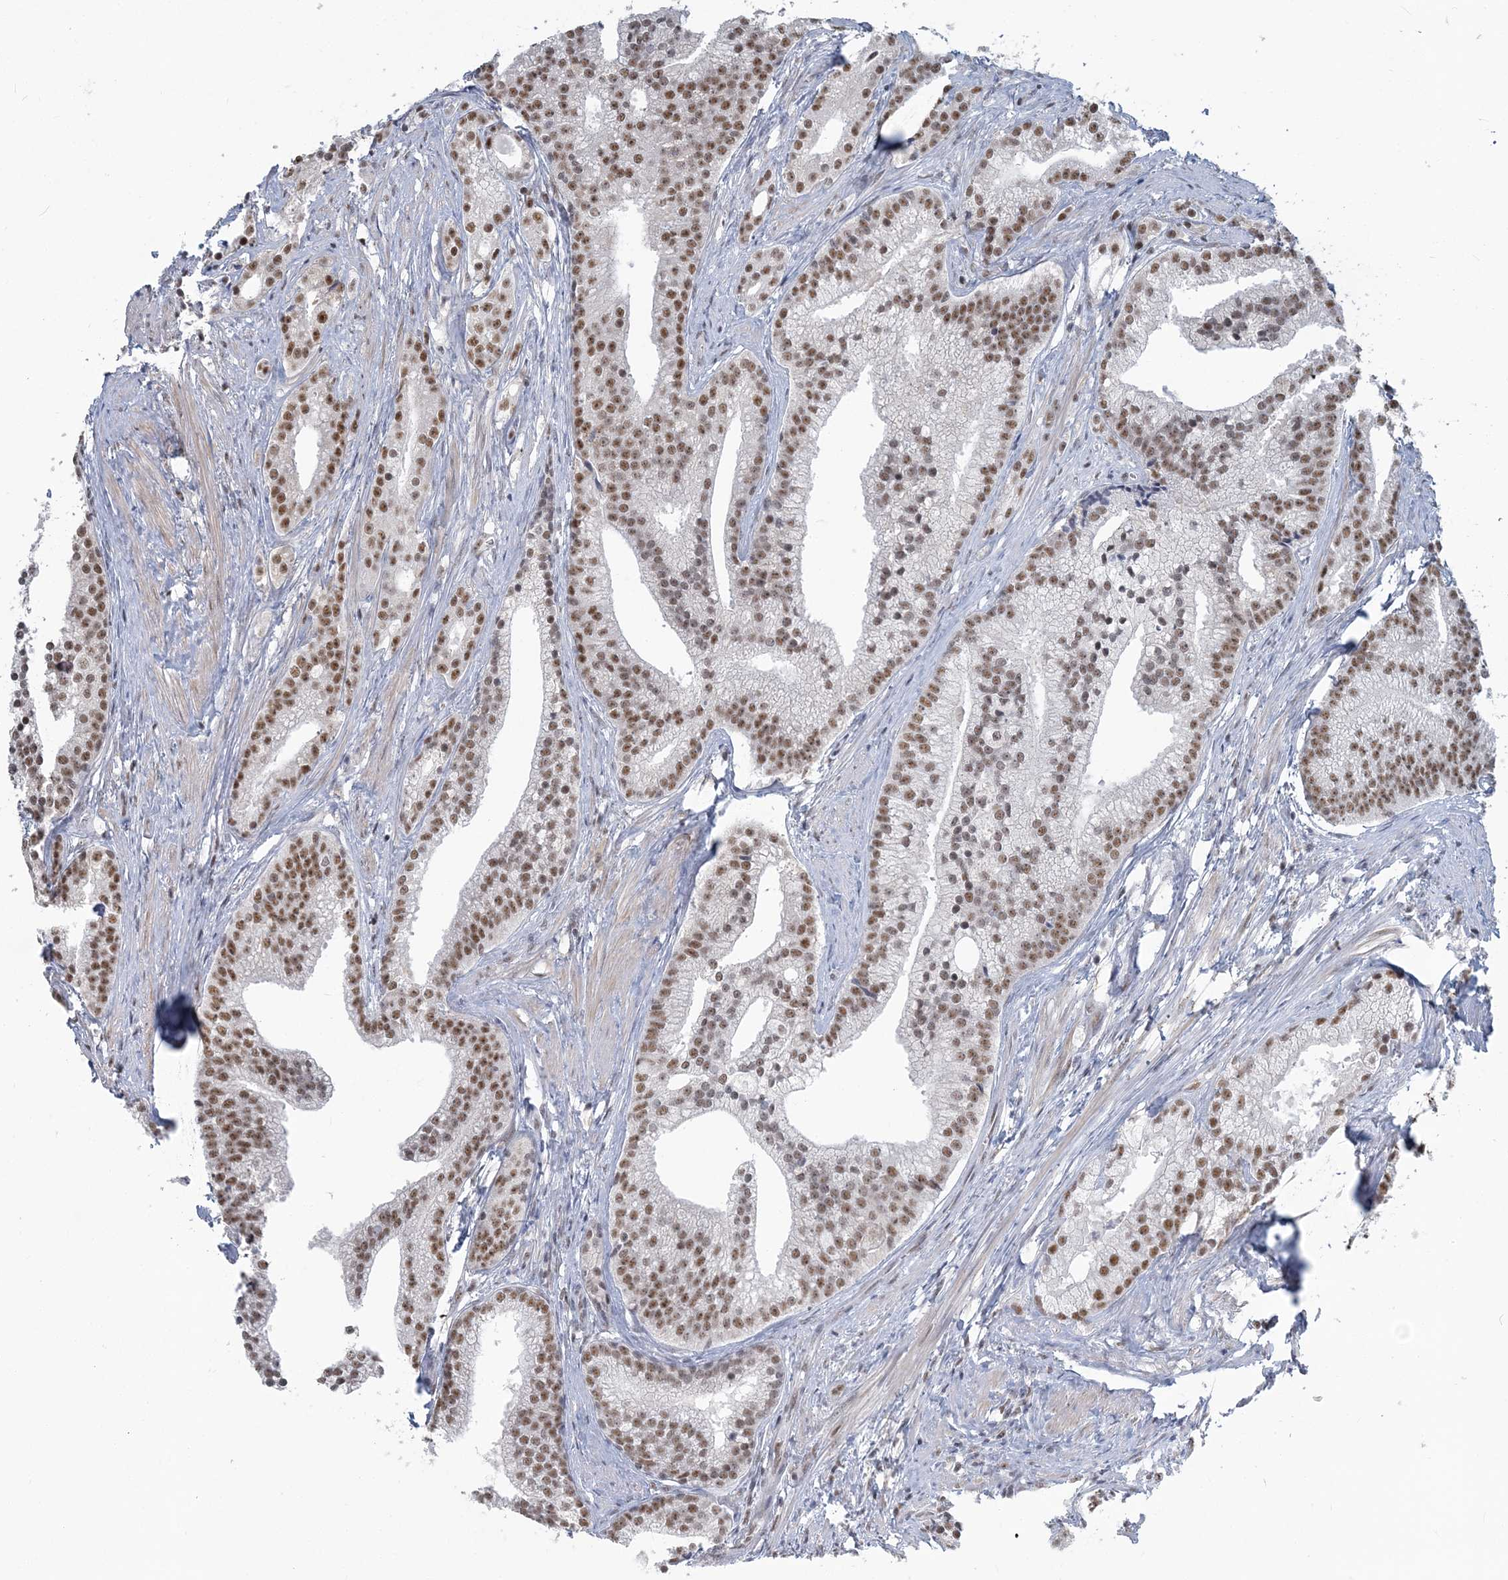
{"staining": {"intensity": "moderate", "quantity": ">75%", "location": "nuclear"}, "tissue": "prostate cancer", "cell_type": "Tumor cells", "image_type": "cancer", "snomed": [{"axis": "morphology", "description": "Adenocarcinoma, Low grade"}, {"axis": "topography", "description": "Prostate"}], "caption": "This photomicrograph demonstrates immunohistochemistry (IHC) staining of human prostate adenocarcinoma (low-grade), with medium moderate nuclear expression in approximately >75% of tumor cells.", "gene": "PLRG1", "patient": {"sex": "male", "age": 71}}